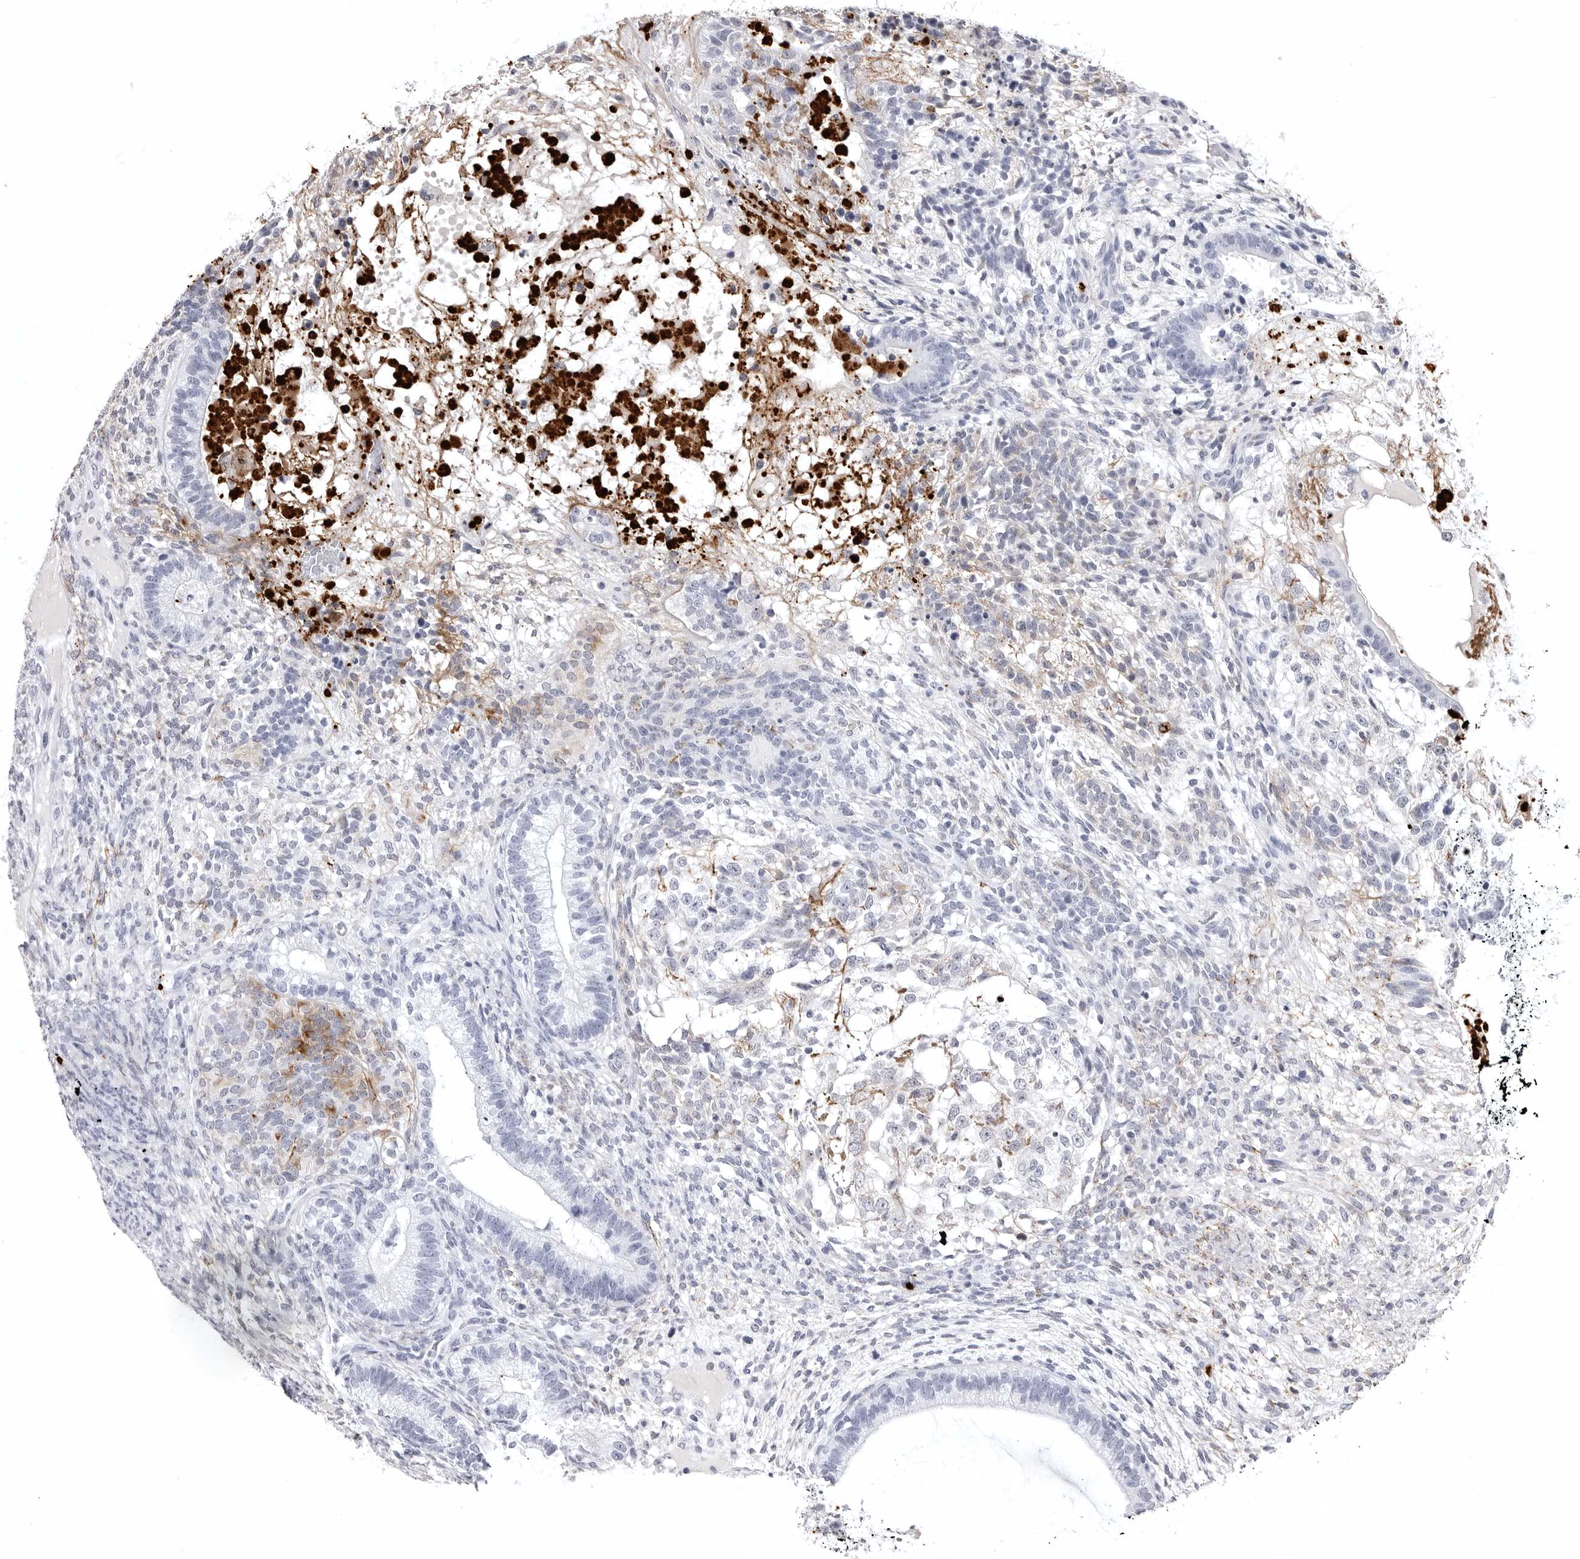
{"staining": {"intensity": "negative", "quantity": "none", "location": "none"}, "tissue": "testis cancer", "cell_type": "Tumor cells", "image_type": "cancer", "snomed": [{"axis": "morphology", "description": "Seminoma, NOS"}, {"axis": "morphology", "description": "Carcinoma, Embryonal, NOS"}, {"axis": "topography", "description": "Testis"}], "caption": "The histopathology image demonstrates no staining of tumor cells in testis seminoma.", "gene": "COL26A1", "patient": {"sex": "male", "age": 28}}